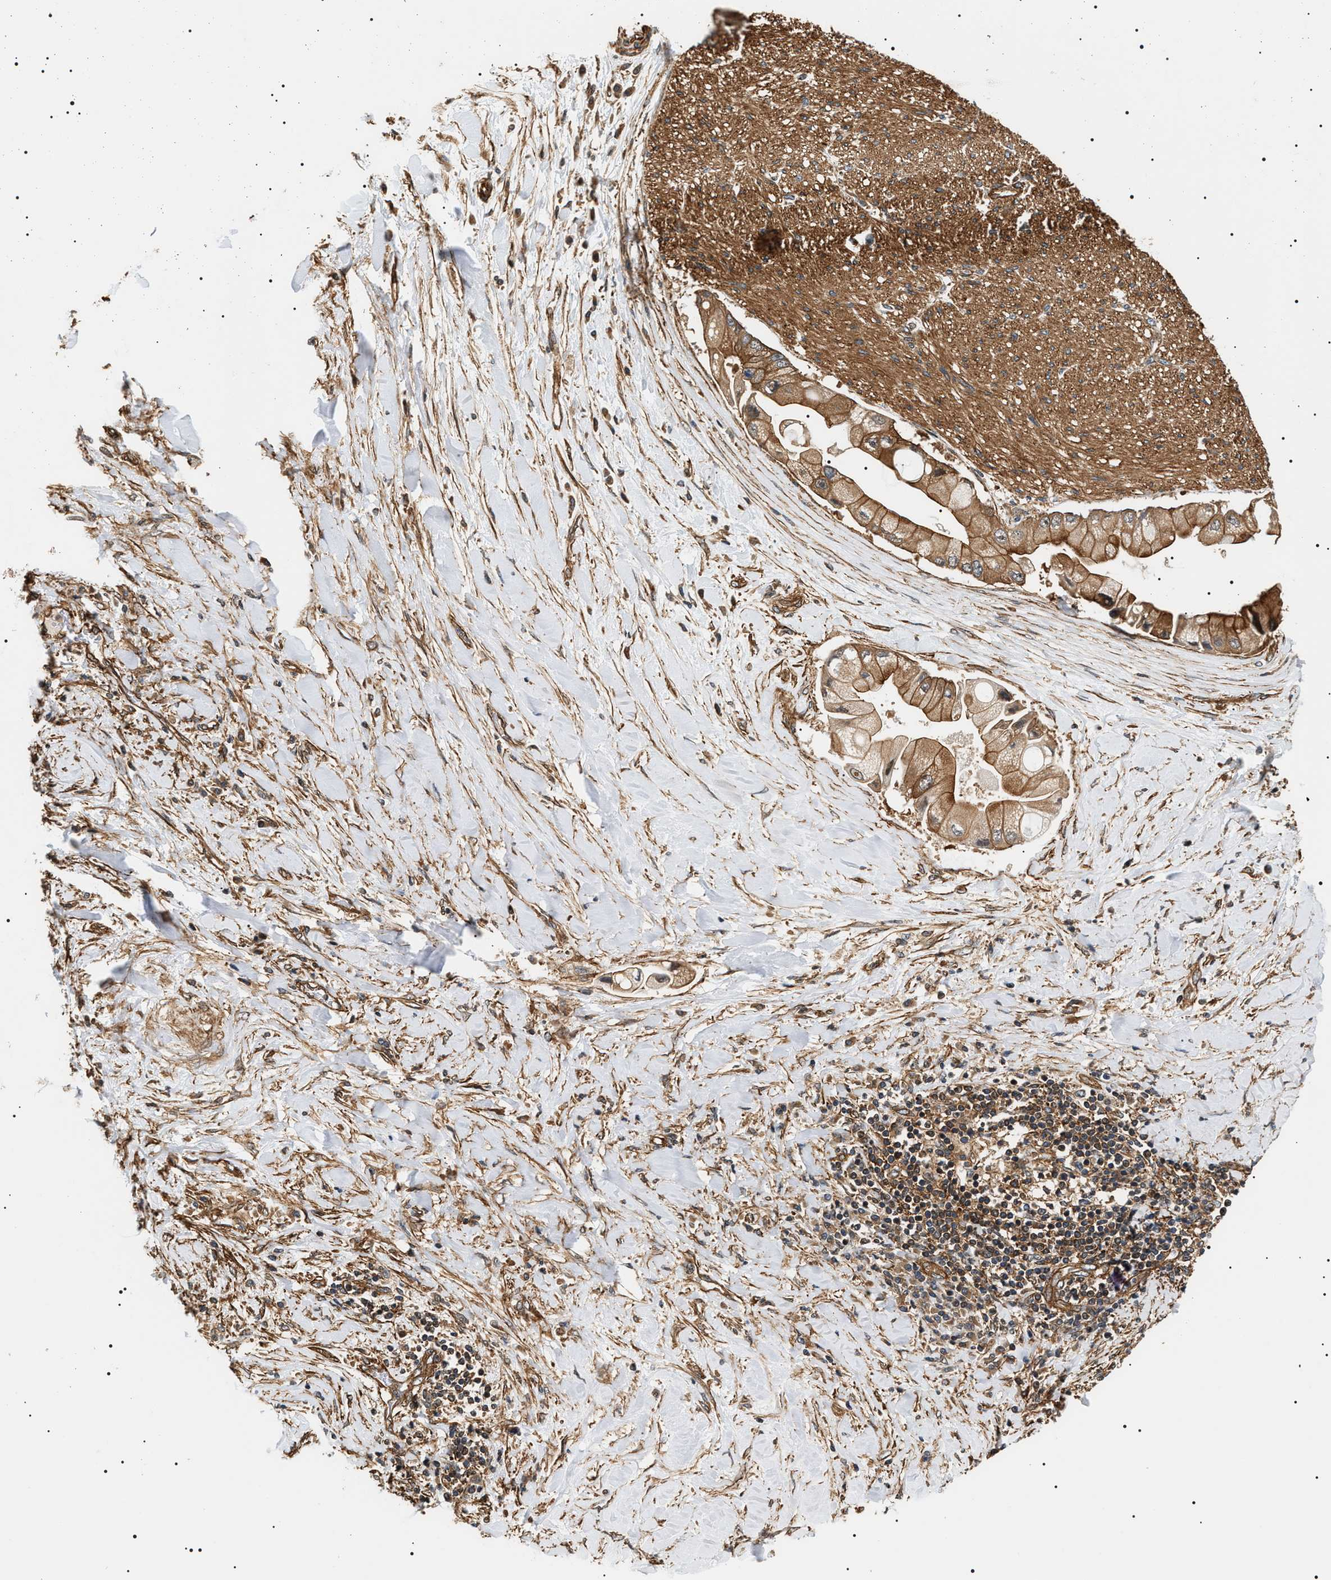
{"staining": {"intensity": "moderate", "quantity": ">75%", "location": "cytoplasmic/membranous"}, "tissue": "liver cancer", "cell_type": "Tumor cells", "image_type": "cancer", "snomed": [{"axis": "morphology", "description": "Cholangiocarcinoma"}, {"axis": "topography", "description": "Liver"}], "caption": "A brown stain labels moderate cytoplasmic/membranous staining of a protein in human liver cancer tumor cells. The staining was performed using DAB (3,3'-diaminobenzidine), with brown indicating positive protein expression. Nuclei are stained blue with hematoxylin.", "gene": "SH3GLB2", "patient": {"sex": "male", "age": 50}}